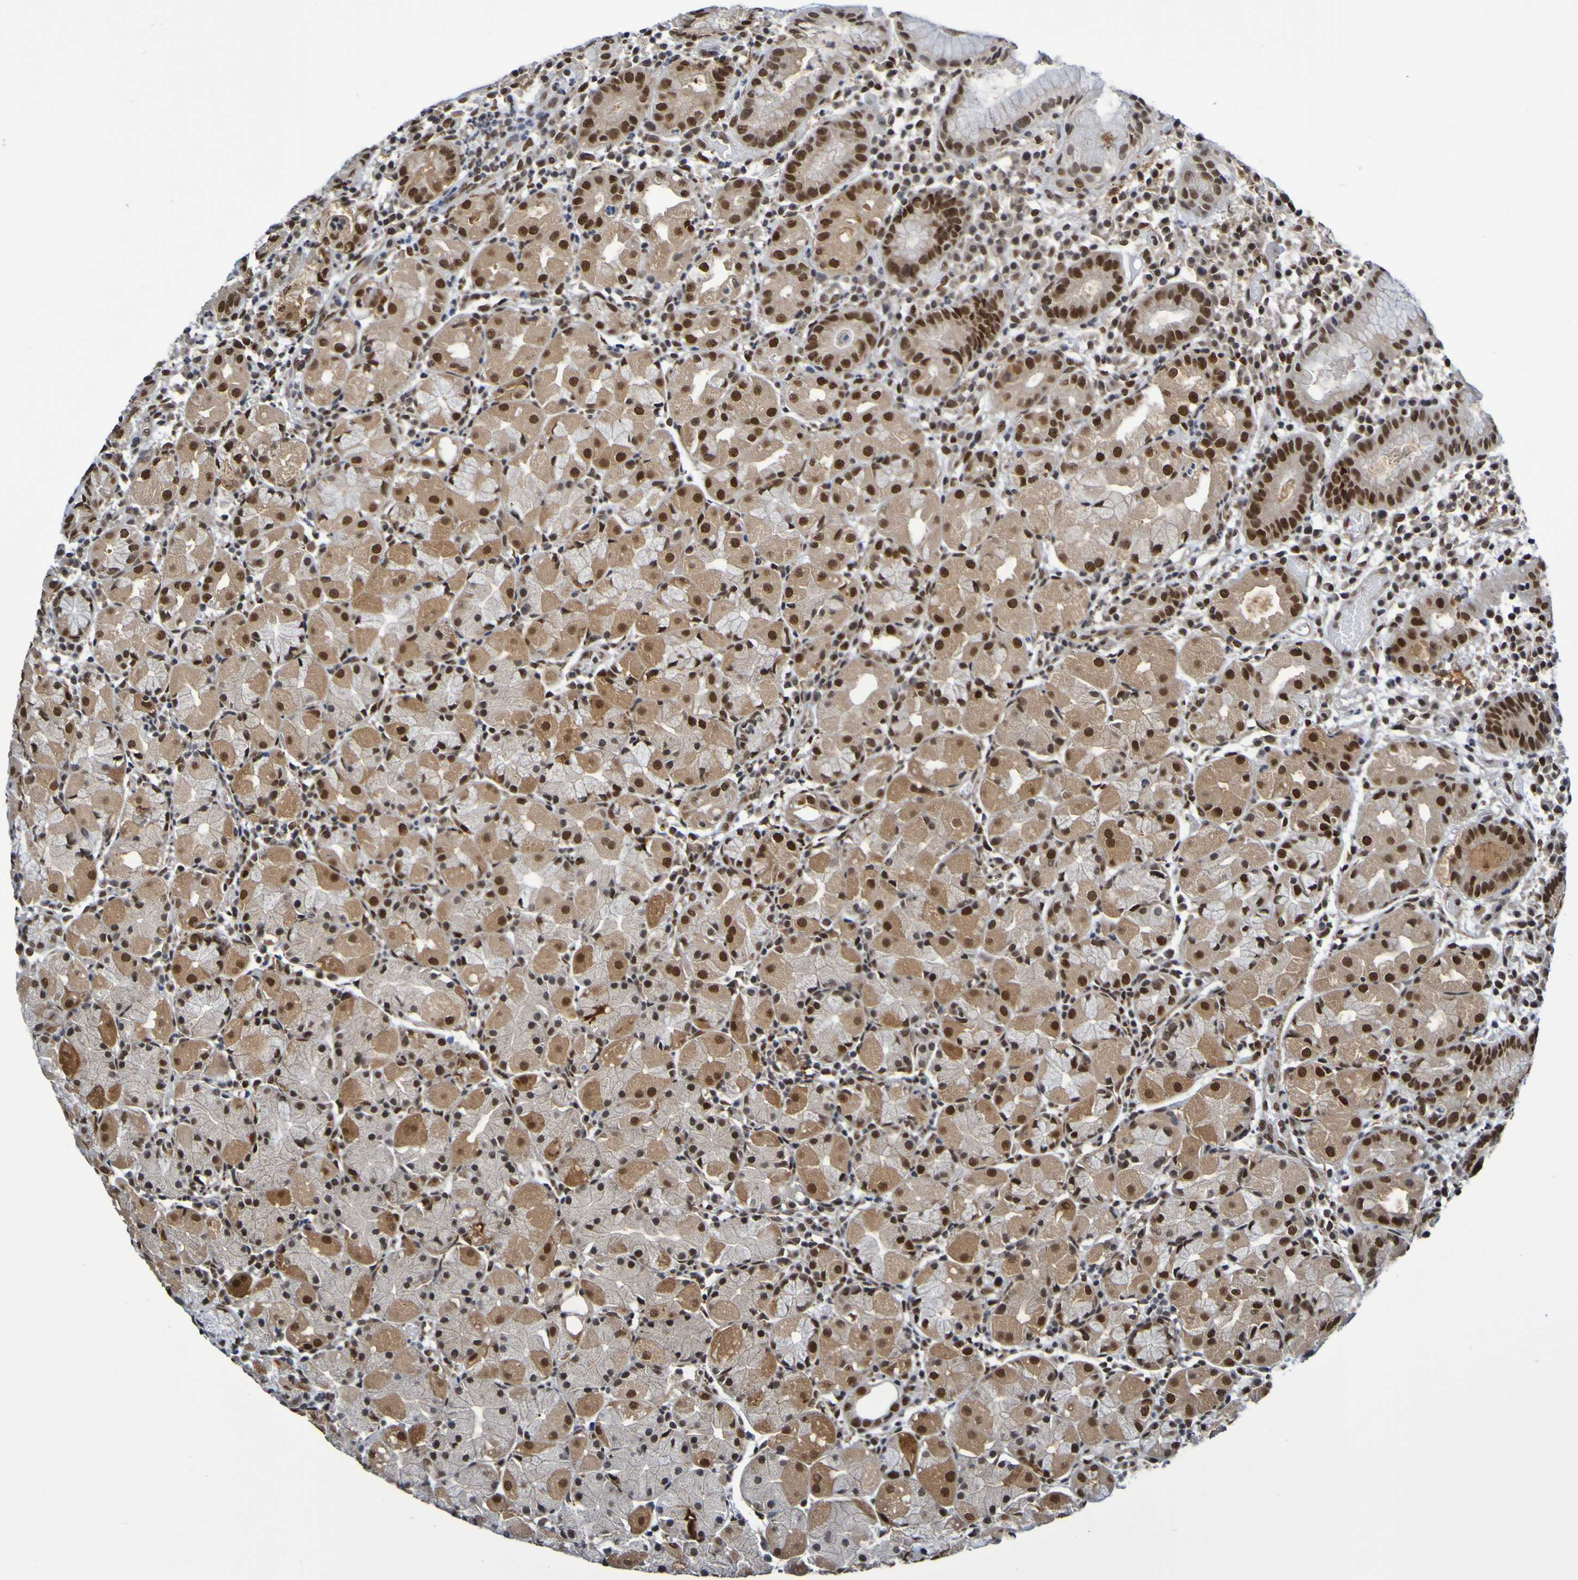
{"staining": {"intensity": "strong", "quantity": ">75%", "location": "cytoplasmic/membranous,nuclear"}, "tissue": "stomach", "cell_type": "Glandular cells", "image_type": "normal", "snomed": [{"axis": "morphology", "description": "Normal tissue, NOS"}, {"axis": "topography", "description": "Stomach"}, {"axis": "topography", "description": "Stomach, lower"}], "caption": "Immunohistochemistry (IHC) micrograph of normal stomach: stomach stained using immunohistochemistry reveals high levels of strong protein expression localized specifically in the cytoplasmic/membranous,nuclear of glandular cells, appearing as a cytoplasmic/membranous,nuclear brown color.", "gene": "HDAC2", "patient": {"sex": "female", "age": 75}}